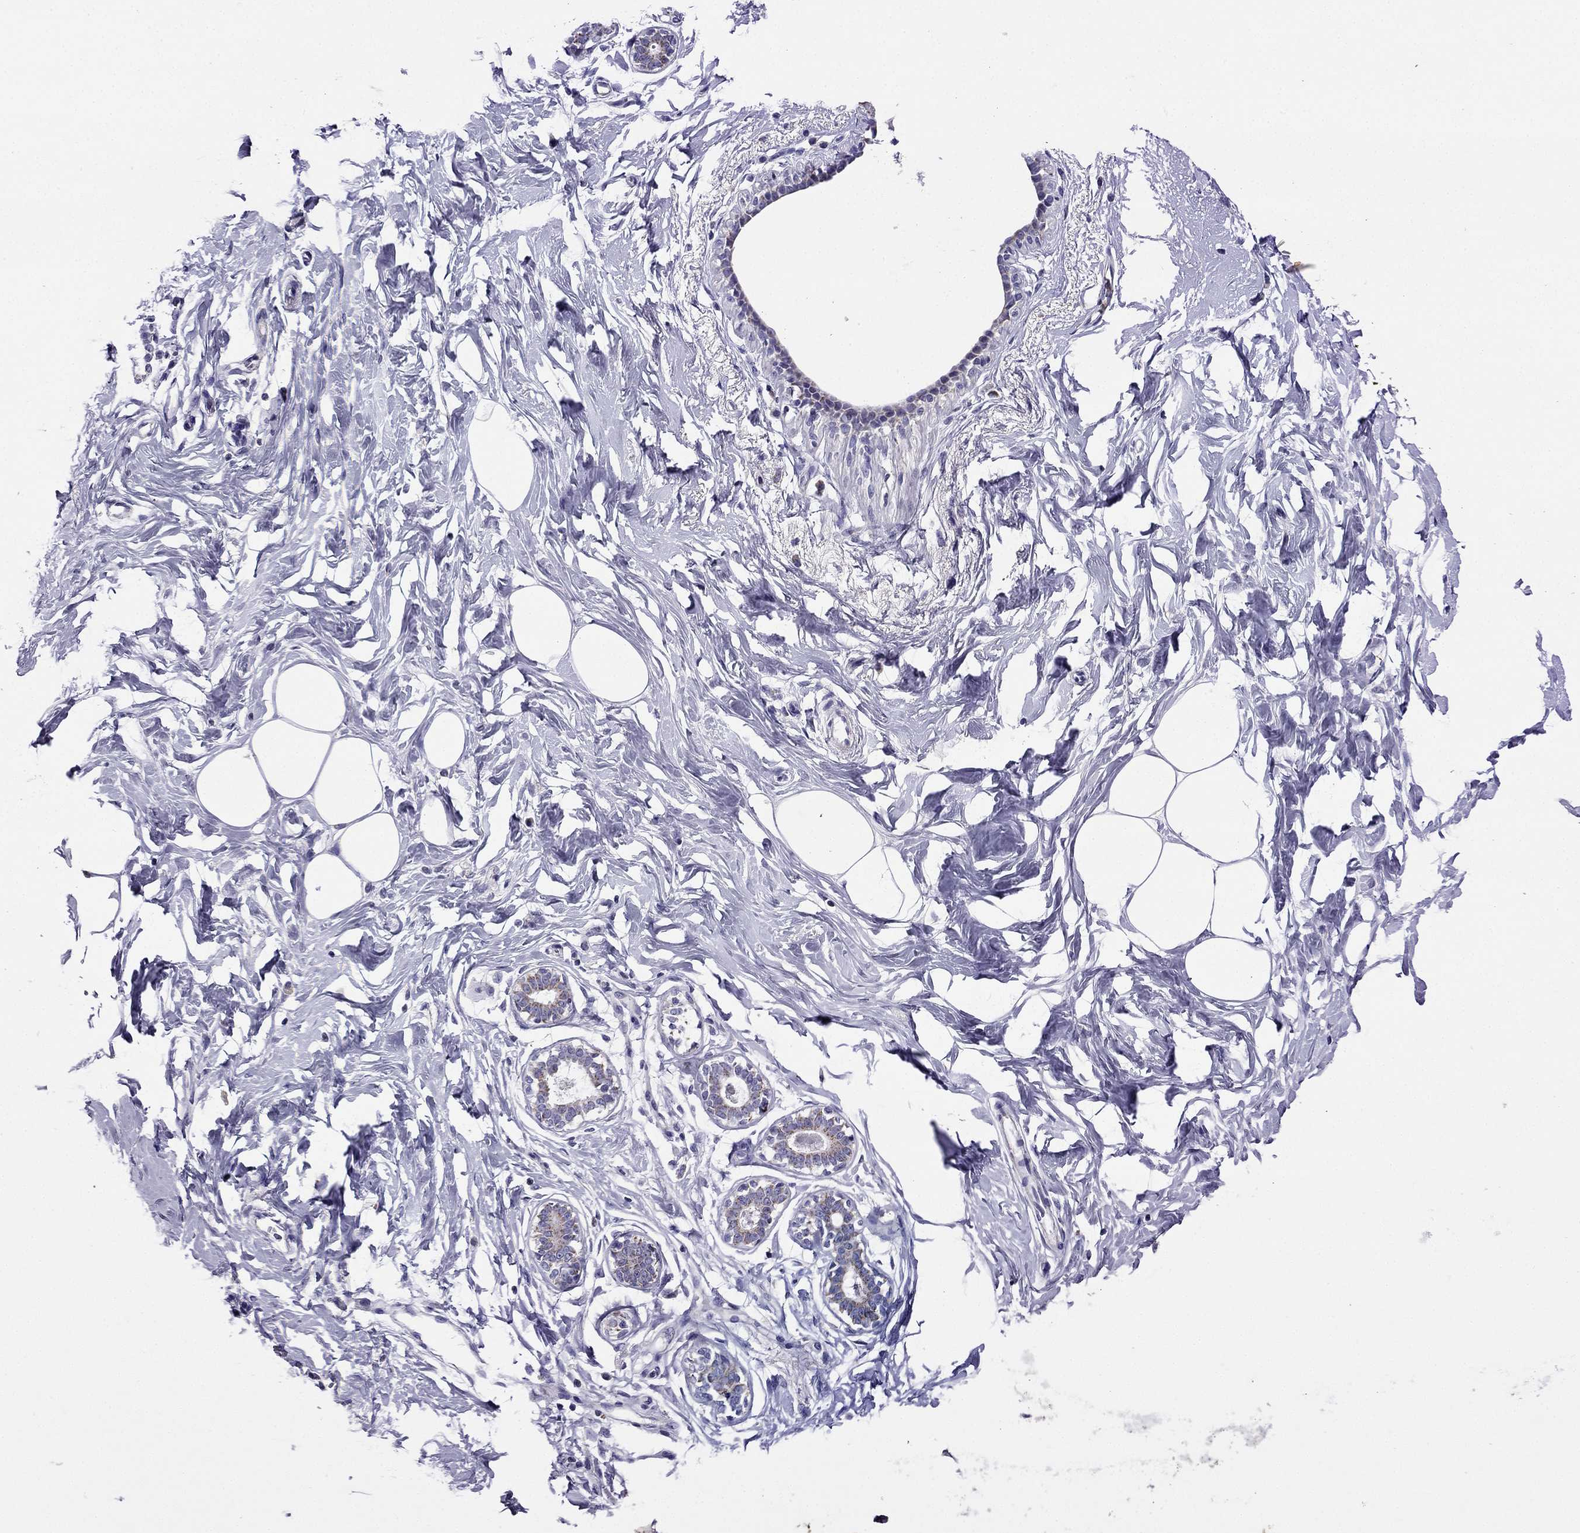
{"staining": {"intensity": "negative", "quantity": "none", "location": "none"}, "tissue": "breast", "cell_type": "Adipocytes", "image_type": "normal", "snomed": [{"axis": "morphology", "description": "Normal tissue, NOS"}, {"axis": "morphology", "description": "Lobular carcinoma, in situ"}, {"axis": "topography", "description": "Breast"}], "caption": "An immunohistochemistry photomicrograph of normal breast is shown. There is no staining in adipocytes of breast.", "gene": "DSC1", "patient": {"sex": "female", "age": 35}}